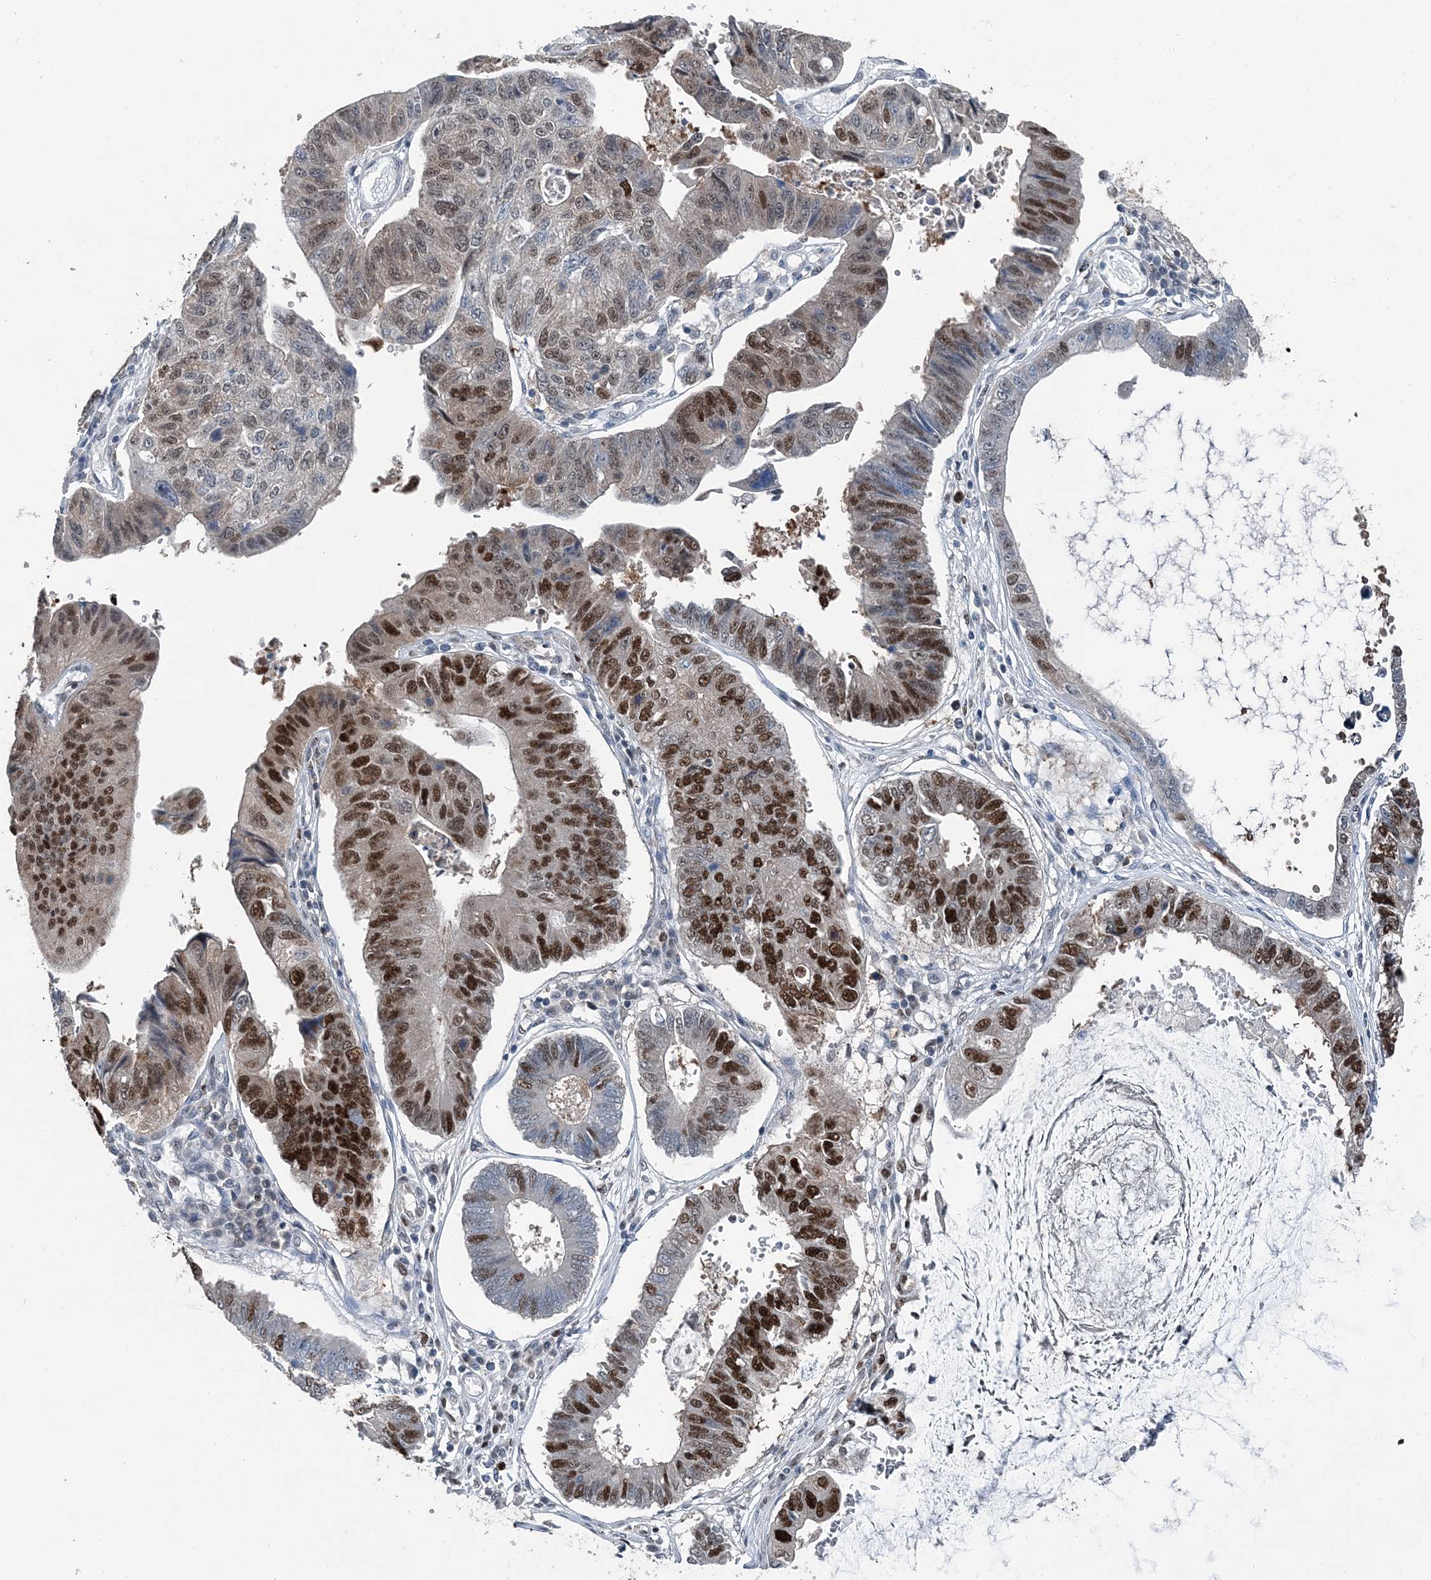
{"staining": {"intensity": "strong", "quantity": "25%-75%", "location": "nuclear"}, "tissue": "stomach cancer", "cell_type": "Tumor cells", "image_type": "cancer", "snomed": [{"axis": "morphology", "description": "Adenocarcinoma, NOS"}, {"axis": "topography", "description": "Stomach"}], "caption": "Strong nuclear expression for a protein is identified in approximately 25%-75% of tumor cells of stomach adenocarcinoma using IHC.", "gene": "HAT1", "patient": {"sex": "male", "age": 59}}